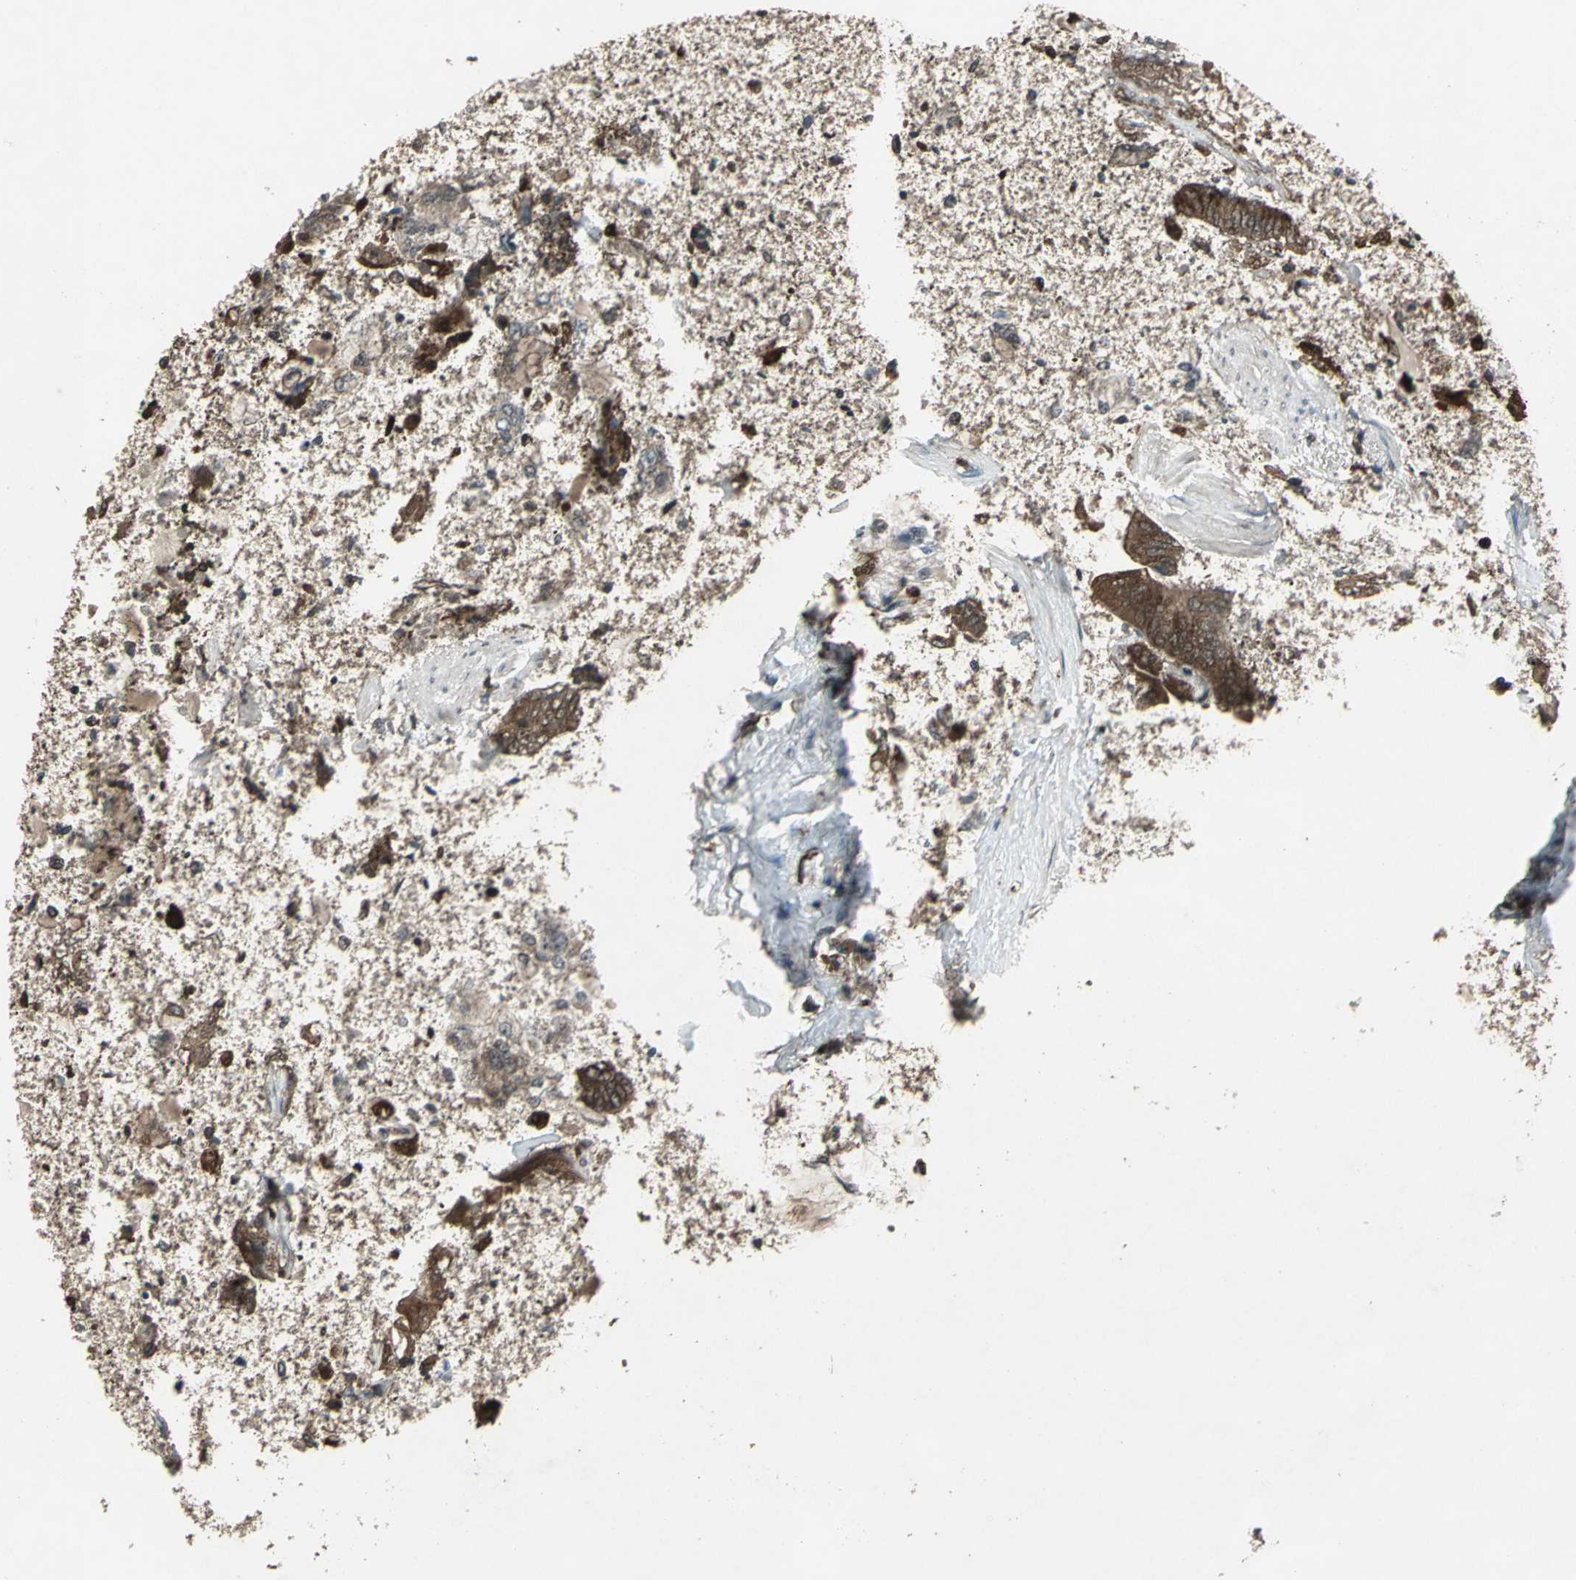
{"staining": {"intensity": "strong", "quantity": ">75%", "location": "cytoplasmic/membranous"}, "tissue": "stomach cancer", "cell_type": "Tumor cells", "image_type": "cancer", "snomed": [{"axis": "morphology", "description": "Normal tissue, NOS"}, {"axis": "morphology", "description": "Adenocarcinoma, NOS"}, {"axis": "morphology", "description": "Adenocarcinoma, High grade"}, {"axis": "topography", "description": "Stomach, upper"}, {"axis": "topography", "description": "Stomach"}], "caption": "An immunohistochemistry micrograph of neoplastic tissue is shown. Protein staining in brown highlights strong cytoplasmic/membranous positivity in stomach adenocarcinoma within tumor cells.", "gene": "PYCARD", "patient": {"sex": "female", "age": 65}}